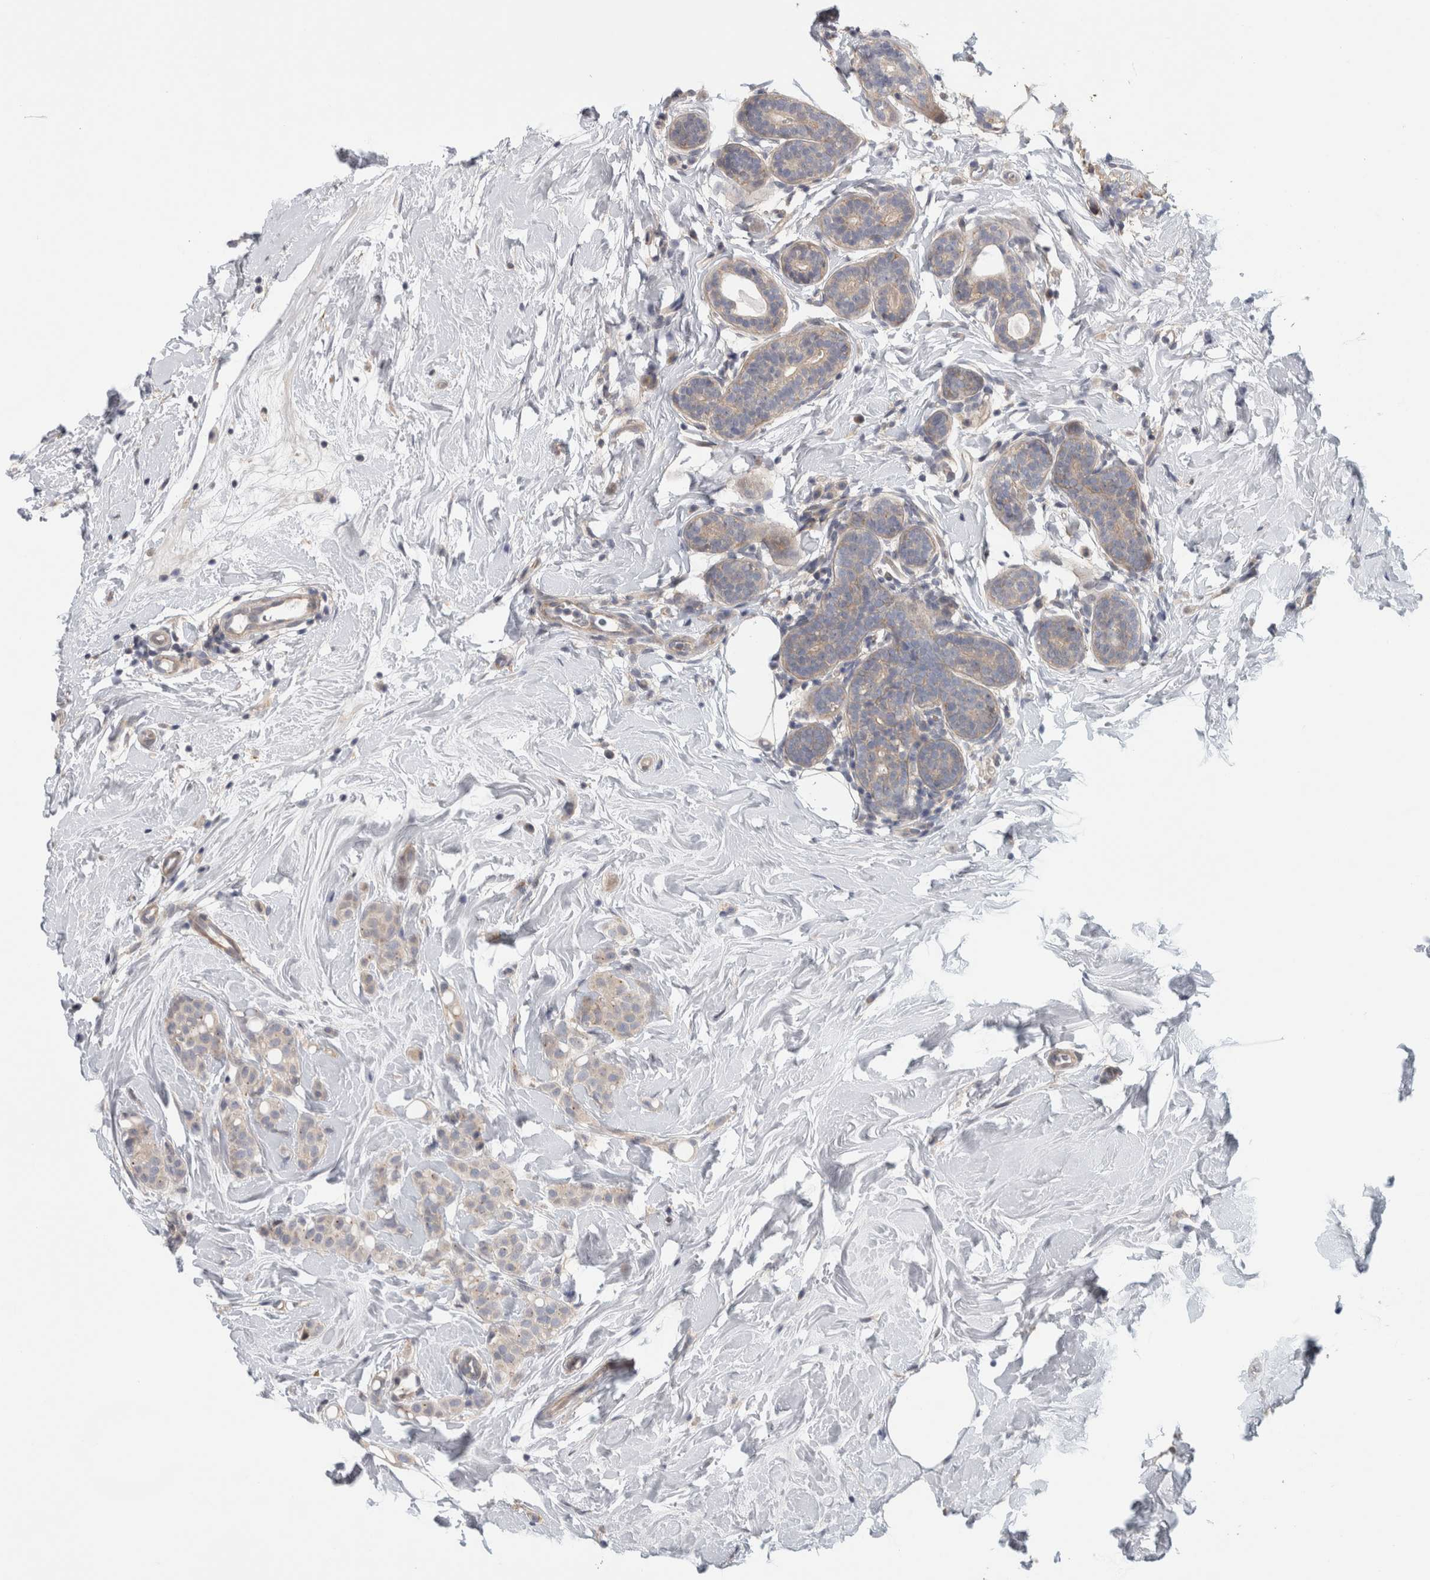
{"staining": {"intensity": "weak", "quantity": "<25%", "location": "cytoplasmic/membranous"}, "tissue": "breast cancer", "cell_type": "Tumor cells", "image_type": "cancer", "snomed": [{"axis": "morphology", "description": "Lobular carcinoma, in situ"}, {"axis": "morphology", "description": "Lobular carcinoma"}, {"axis": "topography", "description": "Breast"}], "caption": "Tumor cells are negative for protein expression in human breast cancer (lobular carcinoma in situ).", "gene": "ZNF804B", "patient": {"sex": "female", "age": 41}}